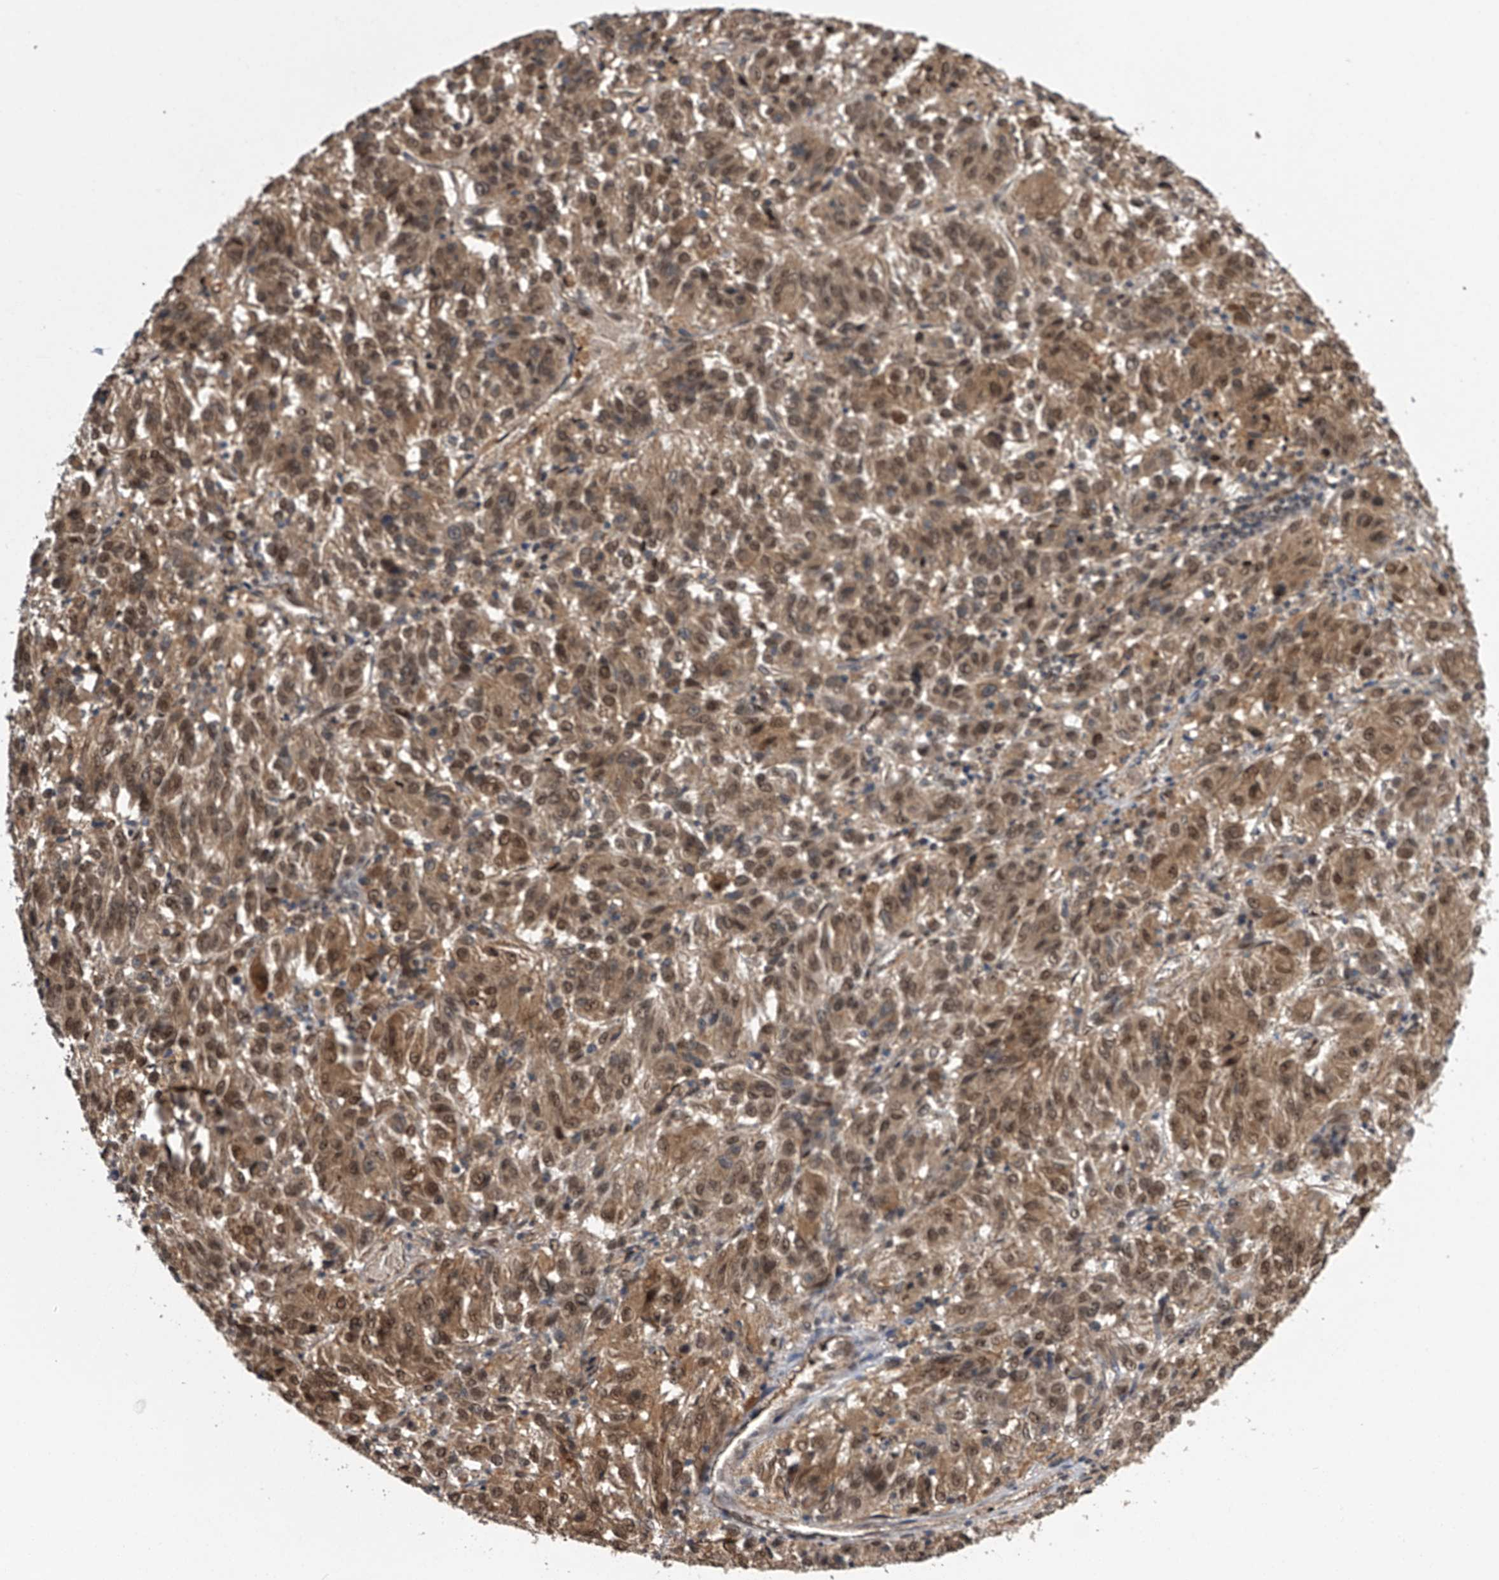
{"staining": {"intensity": "moderate", "quantity": ">75%", "location": "cytoplasmic/membranous,nuclear"}, "tissue": "melanoma", "cell_type": "Tumor cells", "image_type": "cancer", "snomed": [{"axis": "morphology", "description": "Malignant melanoma, Metastatic site"}, {"axis": "topography", "description": "Lung"}], "caption": "DAB (3,3'-diaminobenzidine) immunohistochemical staining of melanoma displays moderate cytoplasmic/membranous and nuclear protein expression in about >75% of tumor cells.", "gene": "SLC12A8", "patient": {"sex": "male", "age": 64}}